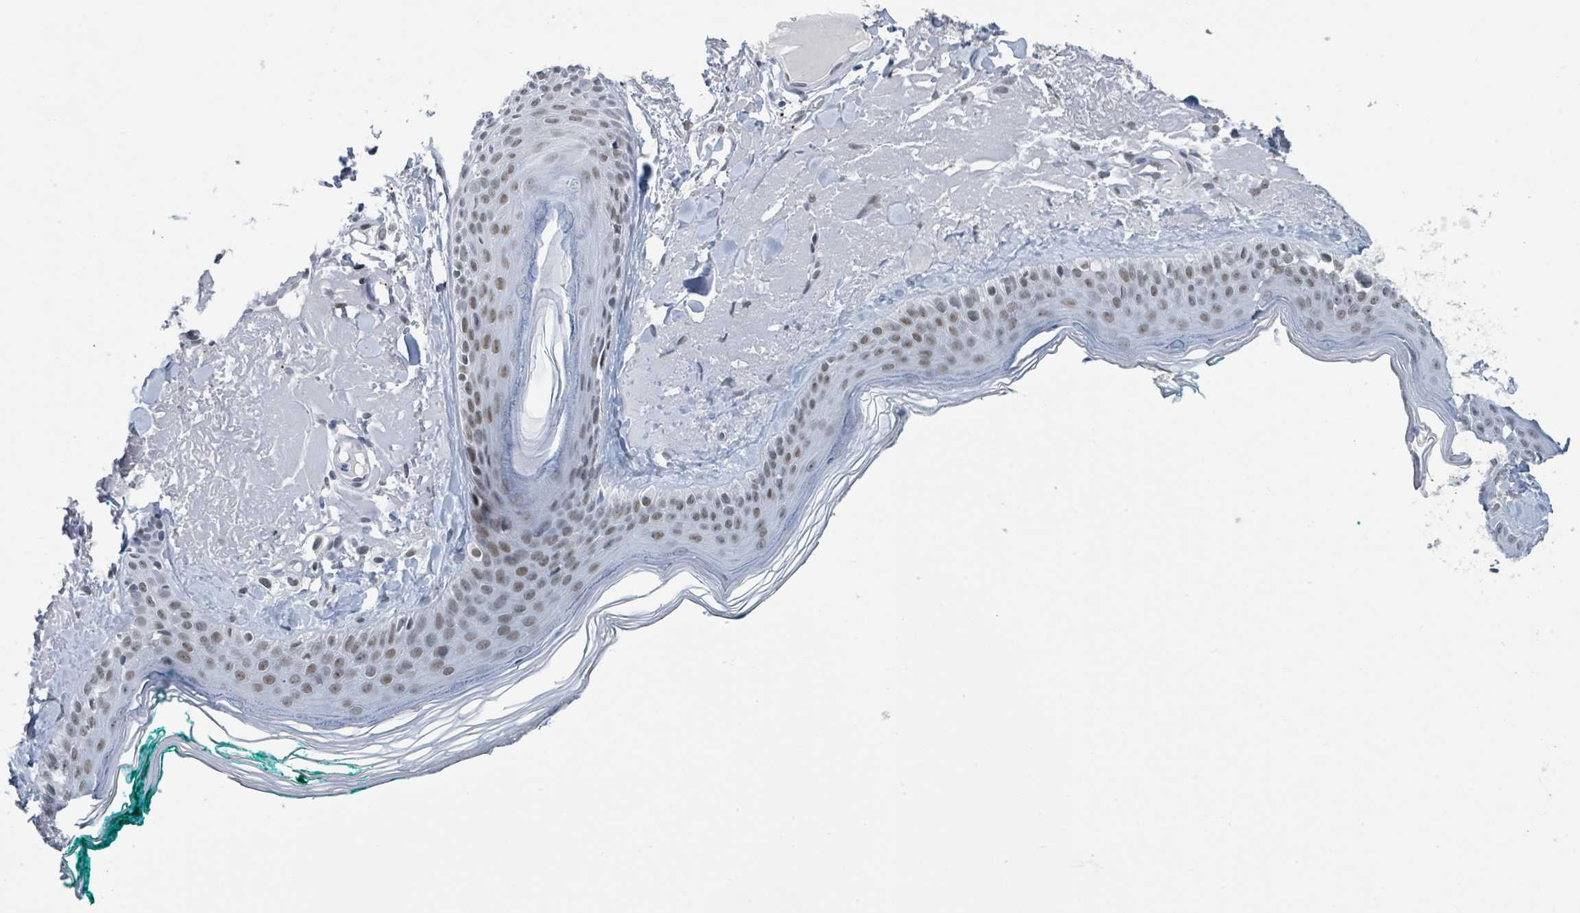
{"staining": {"intensity": "negative", "quantity": "none", "location": "none"}, "tissue": "skin", "cell_type": "Fibroblasts", "image_type": "normal", "snomed": [{"axis": "morphology", "description": "Normal tissue, NOS"}, {"axis": "morphology", "description": "Malignant melanoma, NOS"}, {"axis": "topography", "description": "Skin"}], "caption": "Skin was stained to show a protein in brown. There is no significant staining in fibroblasts. (DAB (3,3'-diaminobenzidine) IHC with hematoxylin counter stain).", "gene": "EHMT2", "patient": {"sex": "male", "age": 80}}